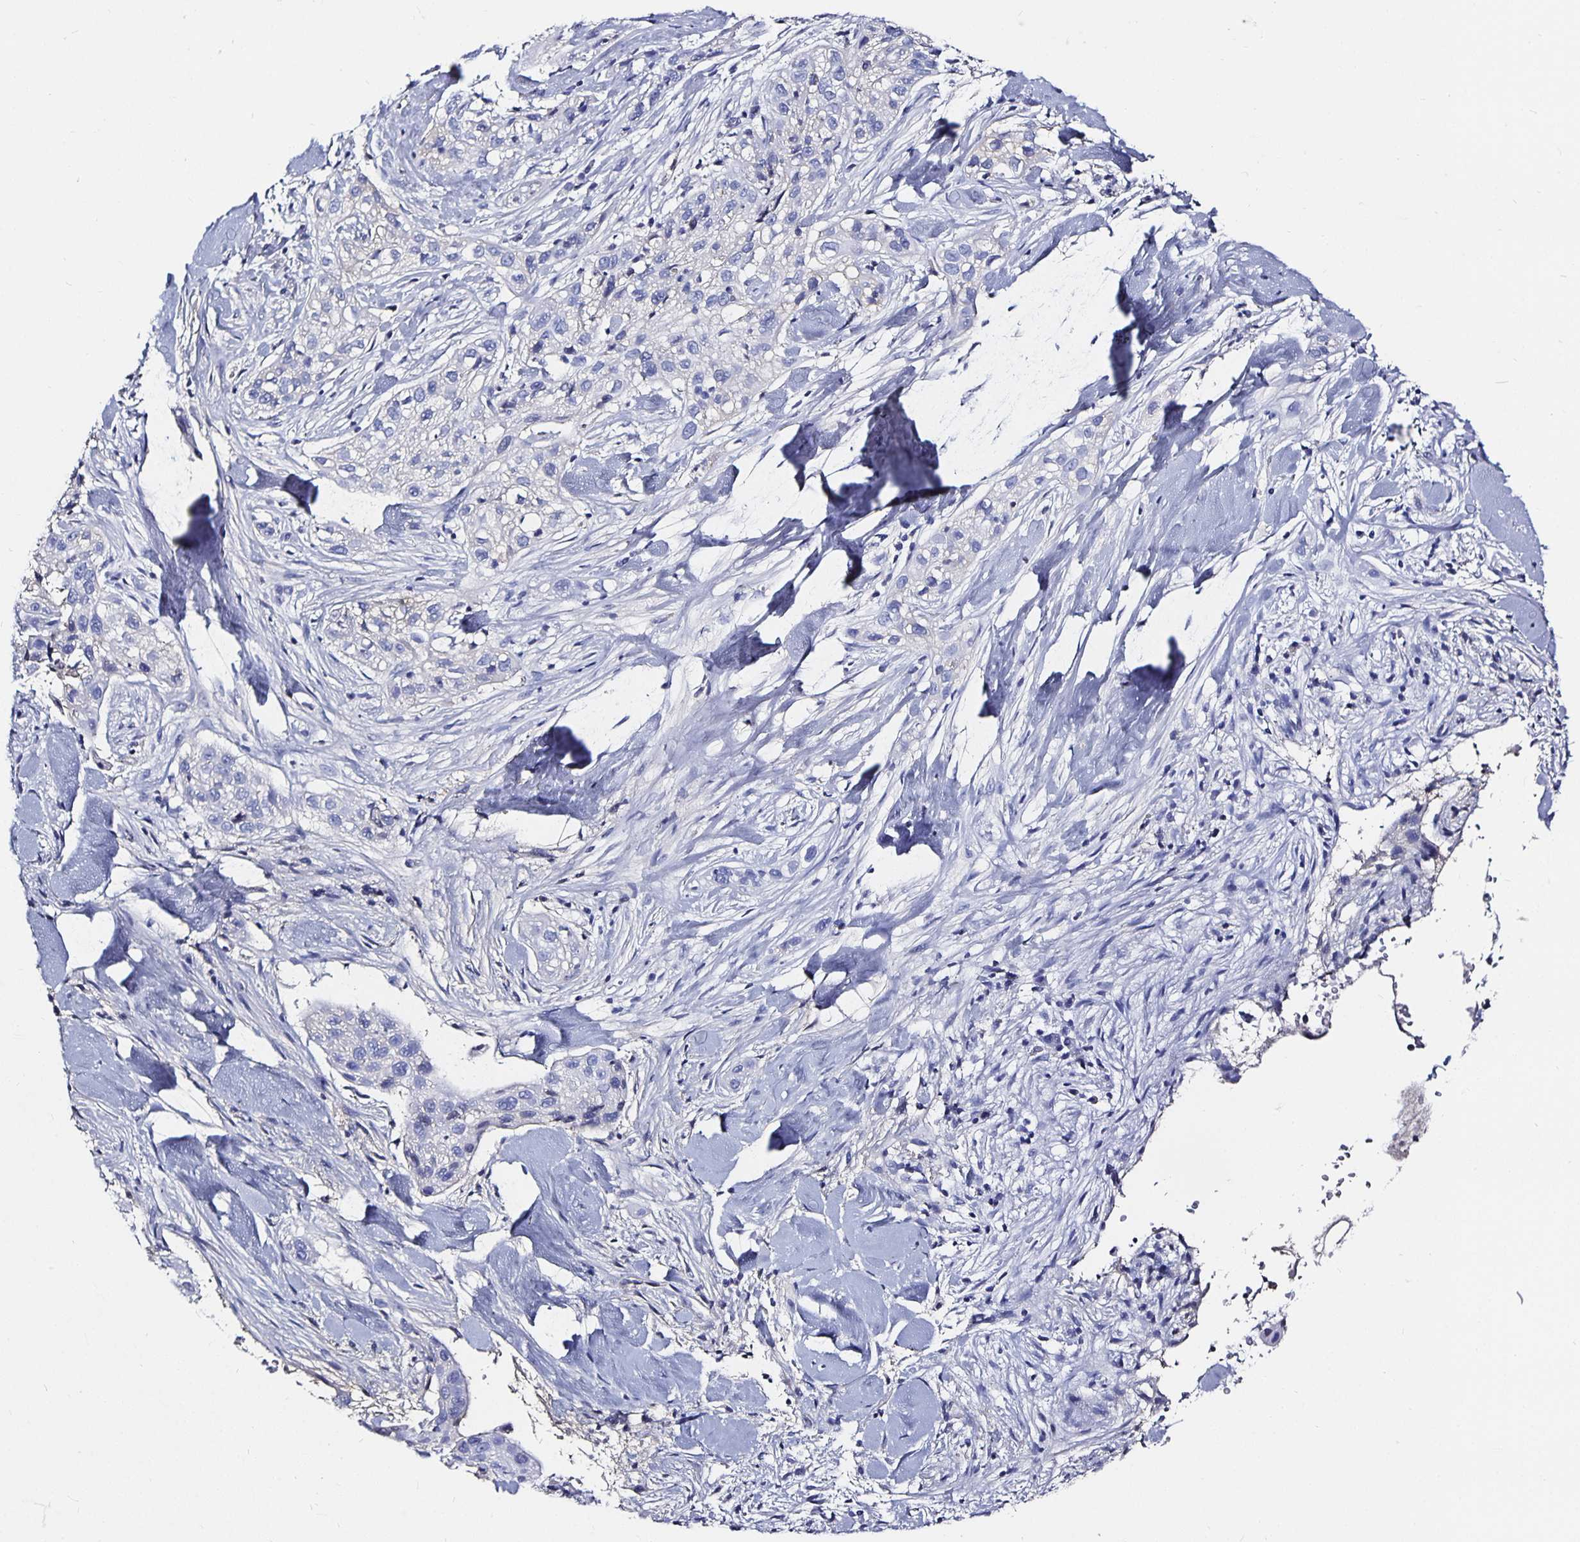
{"staining": {"intensity": "negative", "quantity": "none", "location": "none"}, "tissue": "skin cancer", "cell_type": "Tumor cells", "image_type": "cancer", "snomed": [{"axis": "morphology", "description": "Squamous cell carcinoma, NOS"}, {"axis": "topography", "description": "Skin"}], "caption": "A high-resolution histopathology image shows immunohistochemistry staining of skin cancer (squamous cell carcinoma), which displays no significant expression in tumor cells.", "gene": "TTR", "patient": {"sex": "male", "age": 82}}